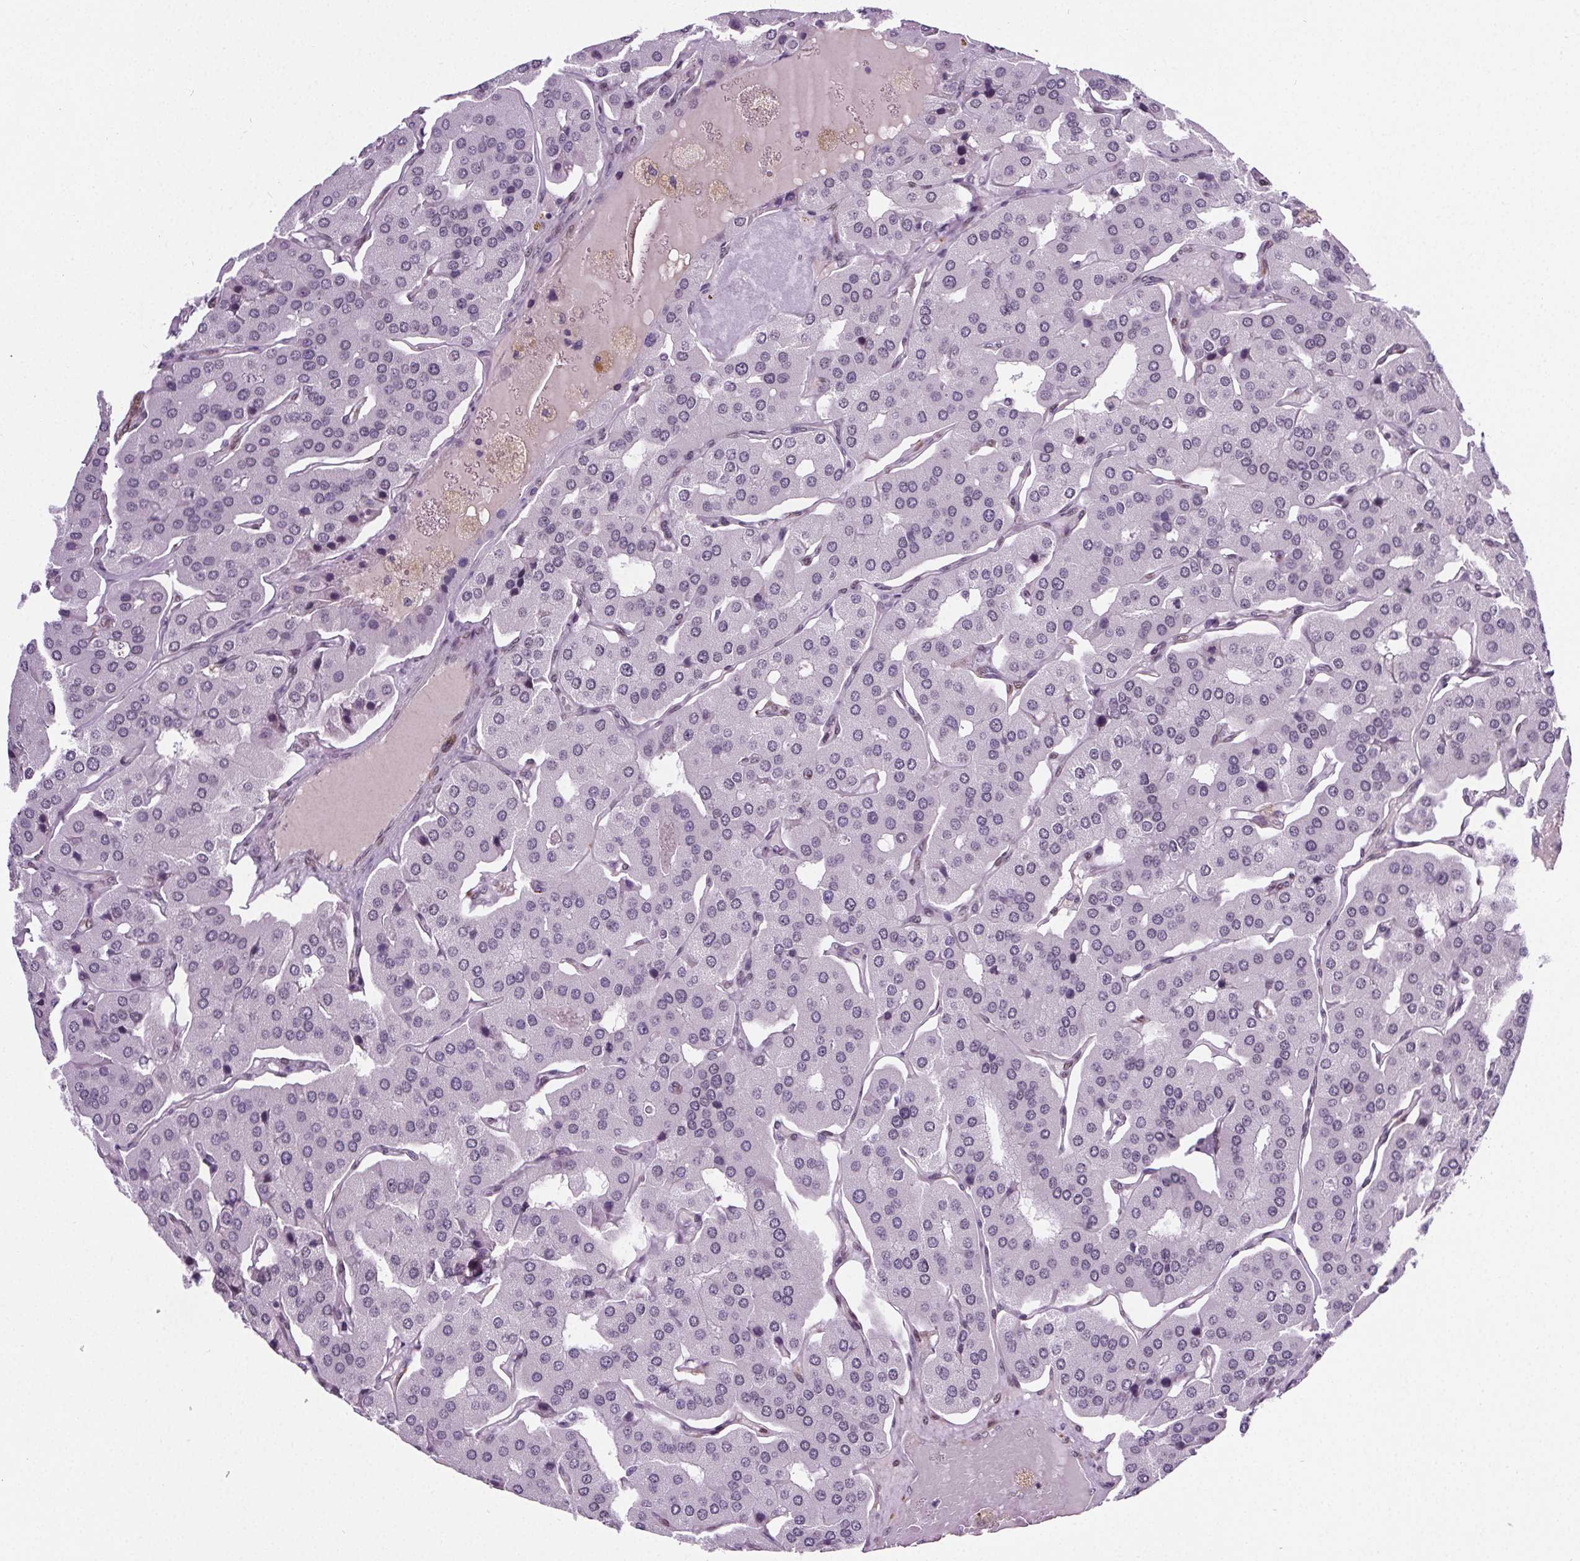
{"staining": {"intensity": "negative", "quantity": "none", "location": "none"}, "tissue": "parathyroid gland", "cell_type": "Glandular cells", "image_type": "normal", "snomed": [{"axis": "morphology", "description": "Normal tissue, NOS"}, {"axis": "morphology", "description": "Adenoma, NOS"}, {"axis": "topography", "description": "Parathyroid gland"}], "caption": "DAB (3,3'-diaminobenzidine) immunohistochemical staining of normal human parathyroid gland demonstrates no significant positivity in glandular cells. (DAB (3,3'-diaminobenzidine) immunohistochemistry (IHC) visualized using brightfield microscopy, high magnification).", "gene": "GP6", "patient": {"sex": "female", "age": 86}}